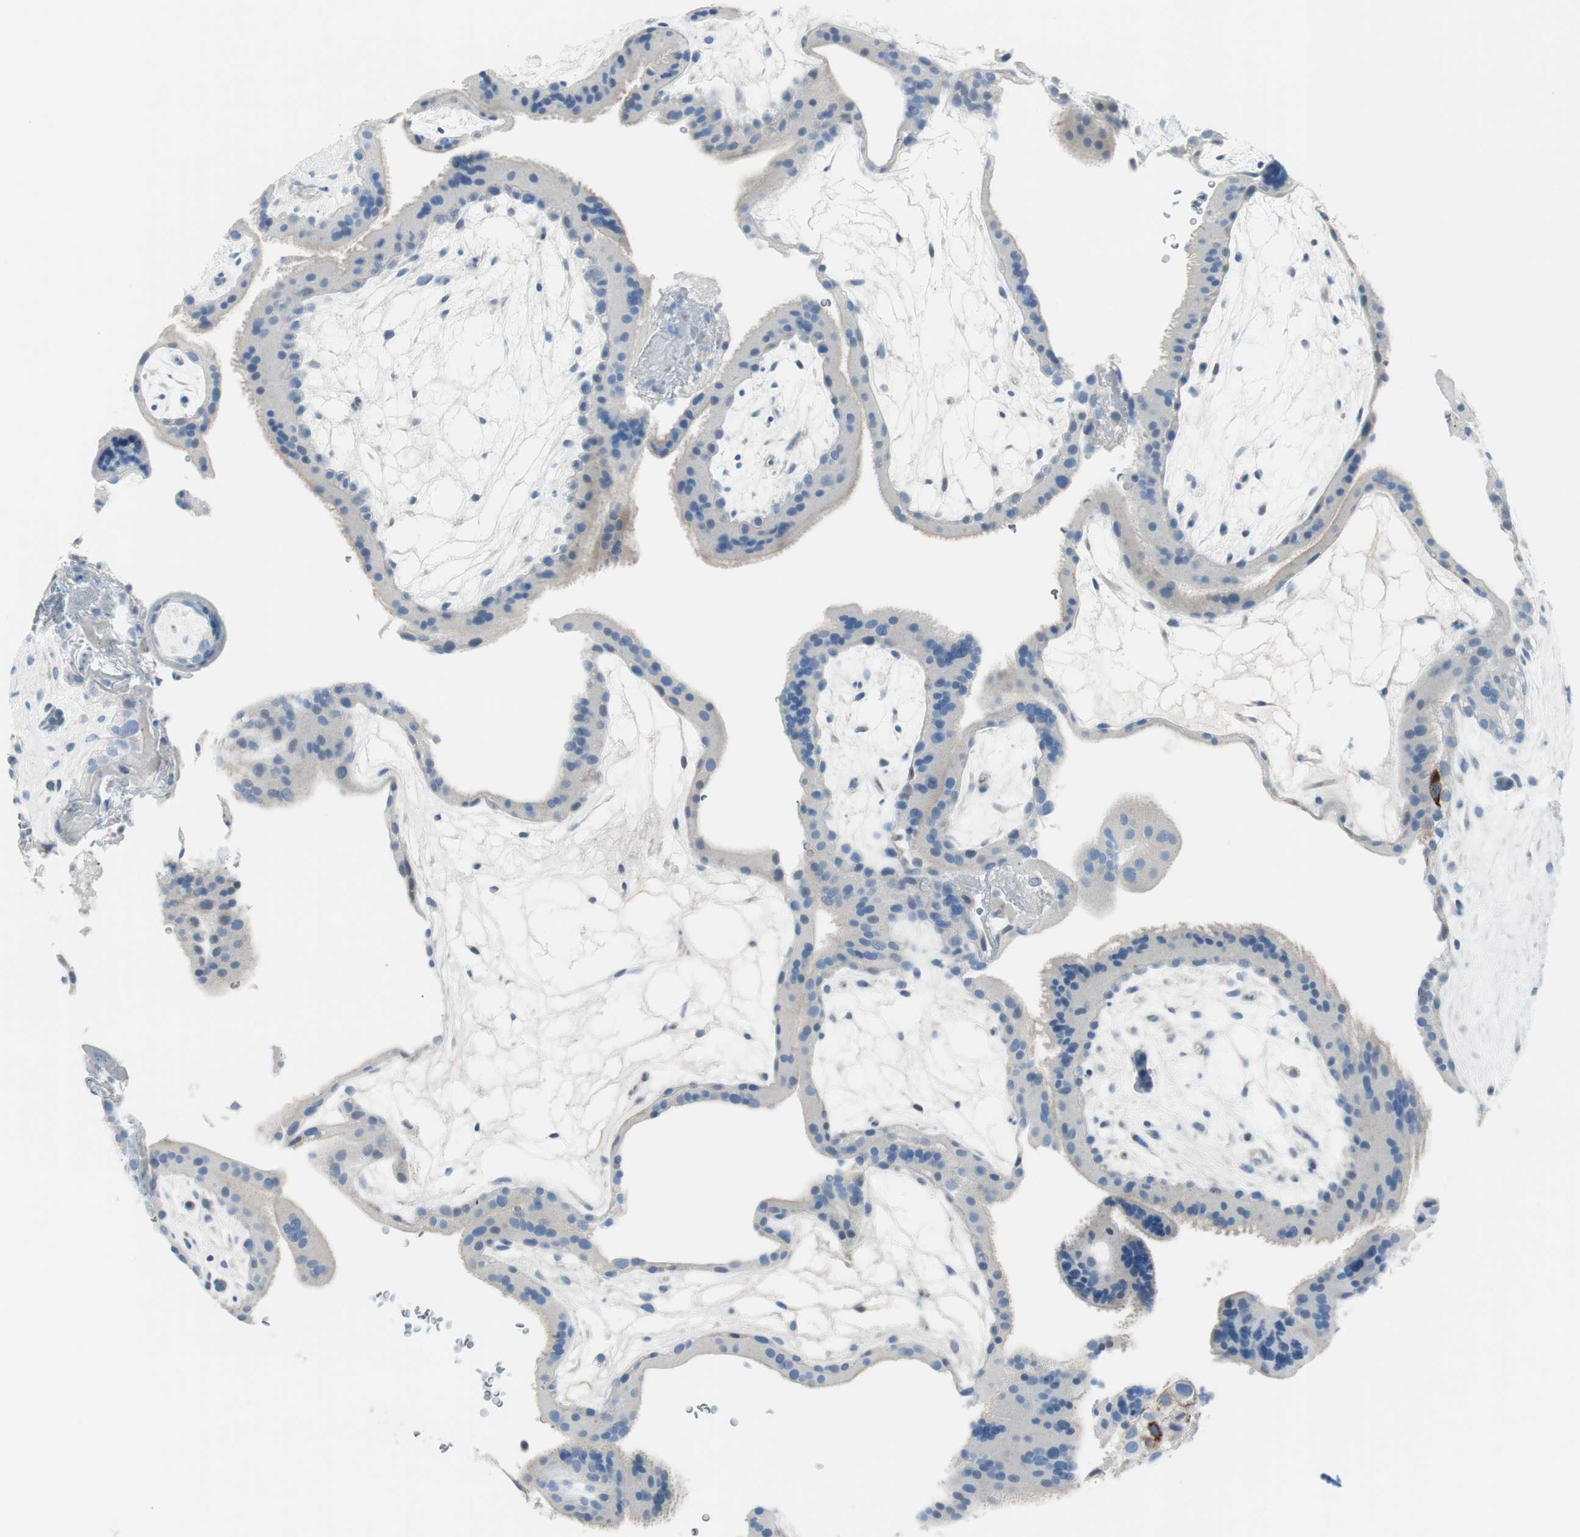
{"staining": {"intensity": "strong", "quantity": "<25%", "location": "cytoplasmic/membranous"}, "tissue": "placenta", "cell_type": "Trophoblastic cells", "image_type": "normal", "snomed": [{"axis": "morphology", "description": "Normal tissue, NOS"}, {"axis": "topography", "description": "Placenta"}], "caption": "Strong cytoplasmic/membranous protein staining is present in about <25% of trophoblastic cells in placenta. (DAB (3,3'-diaminobenzidine) = brown stain, brightfield microscopy at high magnification).", "gene": "DLG4", "patient": {"sex": "female", "age": 19}}